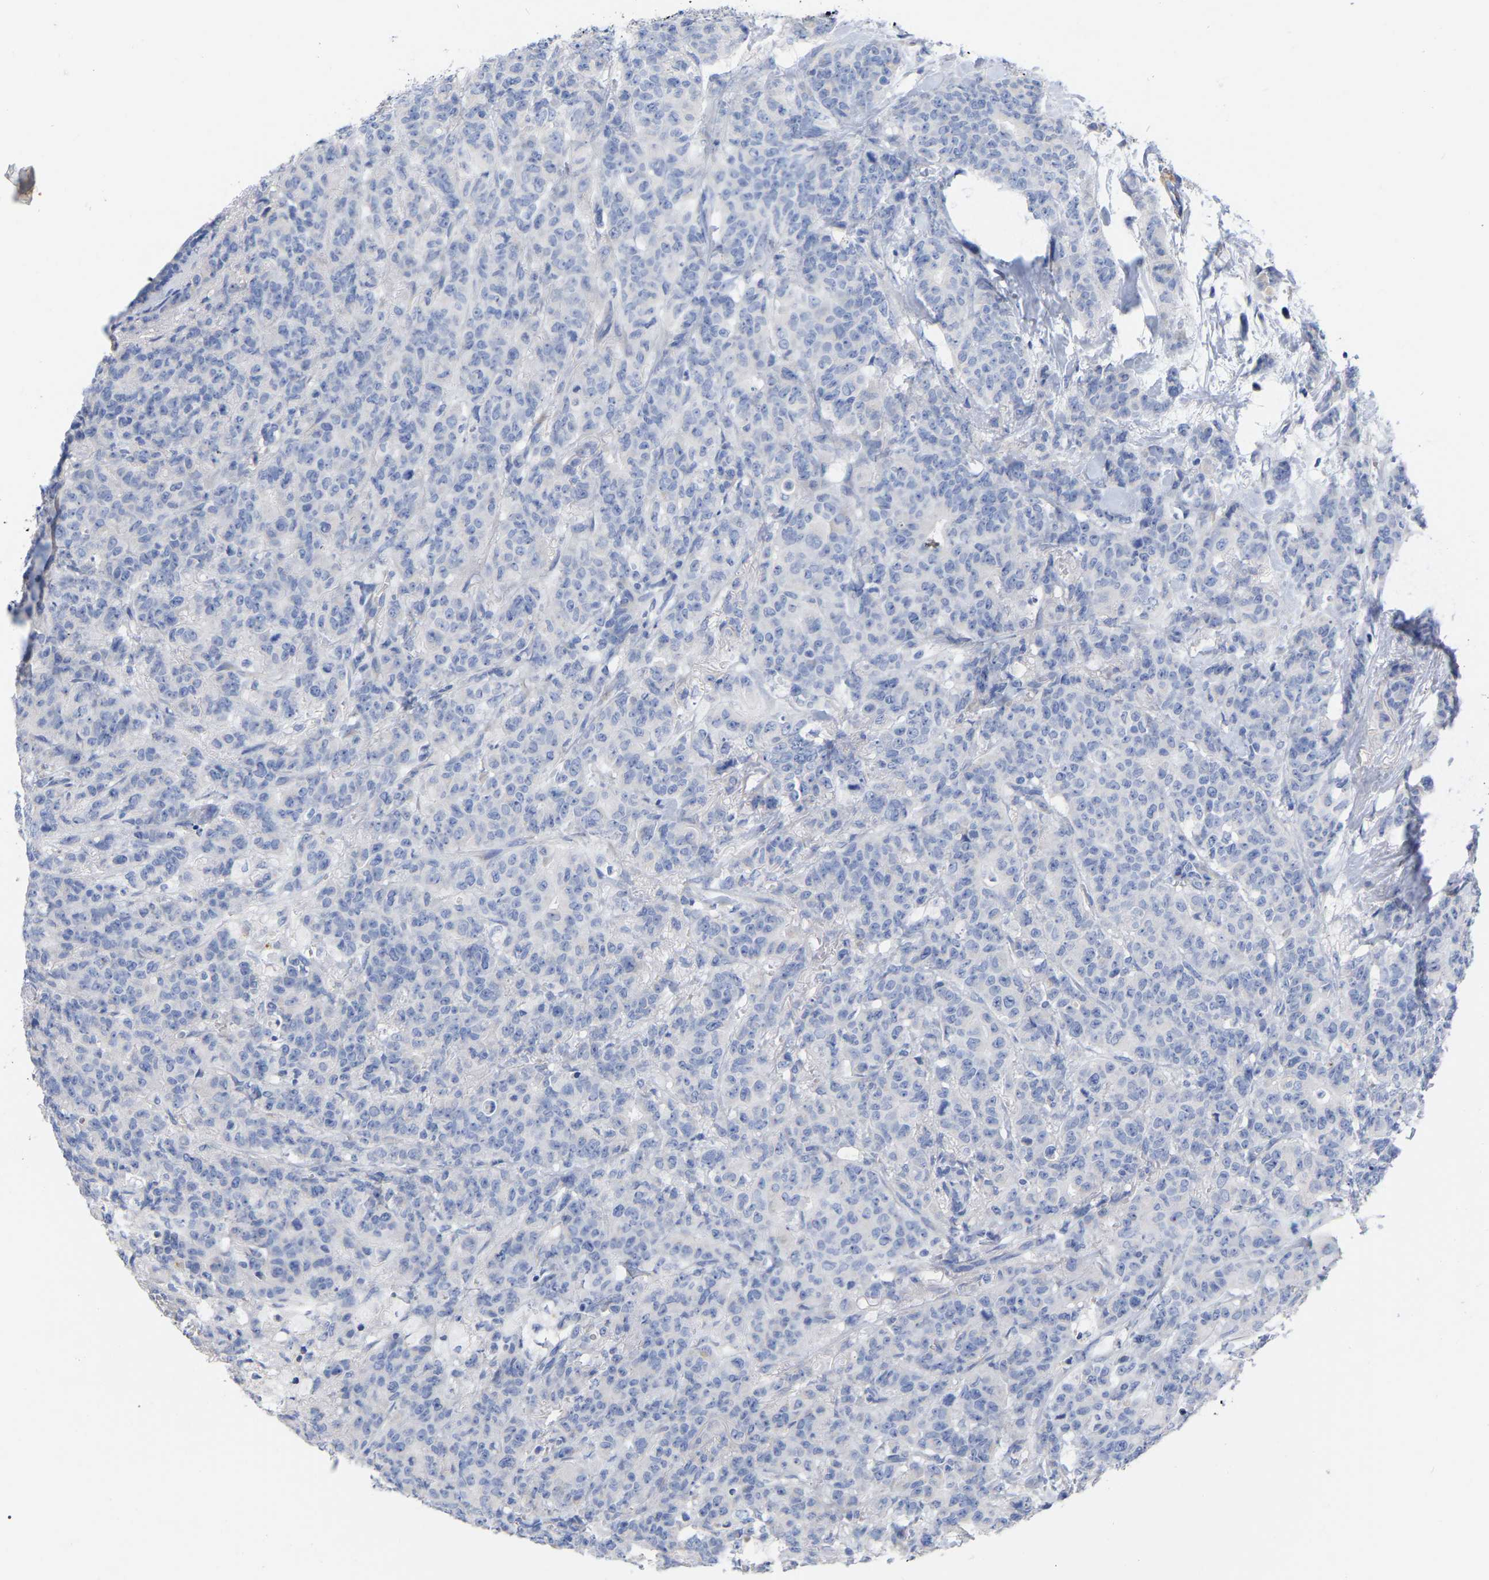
{"staining": {"intensity": "negative", "quantity": "none", "location": "none"}, "tissue": "breast cancer", "cell_type": "Tumor cells", "image_type": "cancer", "snomed": [{"axis": "morphology", "description": "Normal tissue, NOS"}, {"axis": "morphology", "description": "Duct carcinoma"}, {"axis": "topography", "description": "Breast"}], "caption": "This photomicrograph is of breast intraductal carcinoma stained with immunohistochemistry (IHC) to label a protein in brown with the nuclei are counter-stained blue. There is no expression in tumor cells.", "gene": "HAPLN1", "patient": {"sex": "female", "age": 40}}